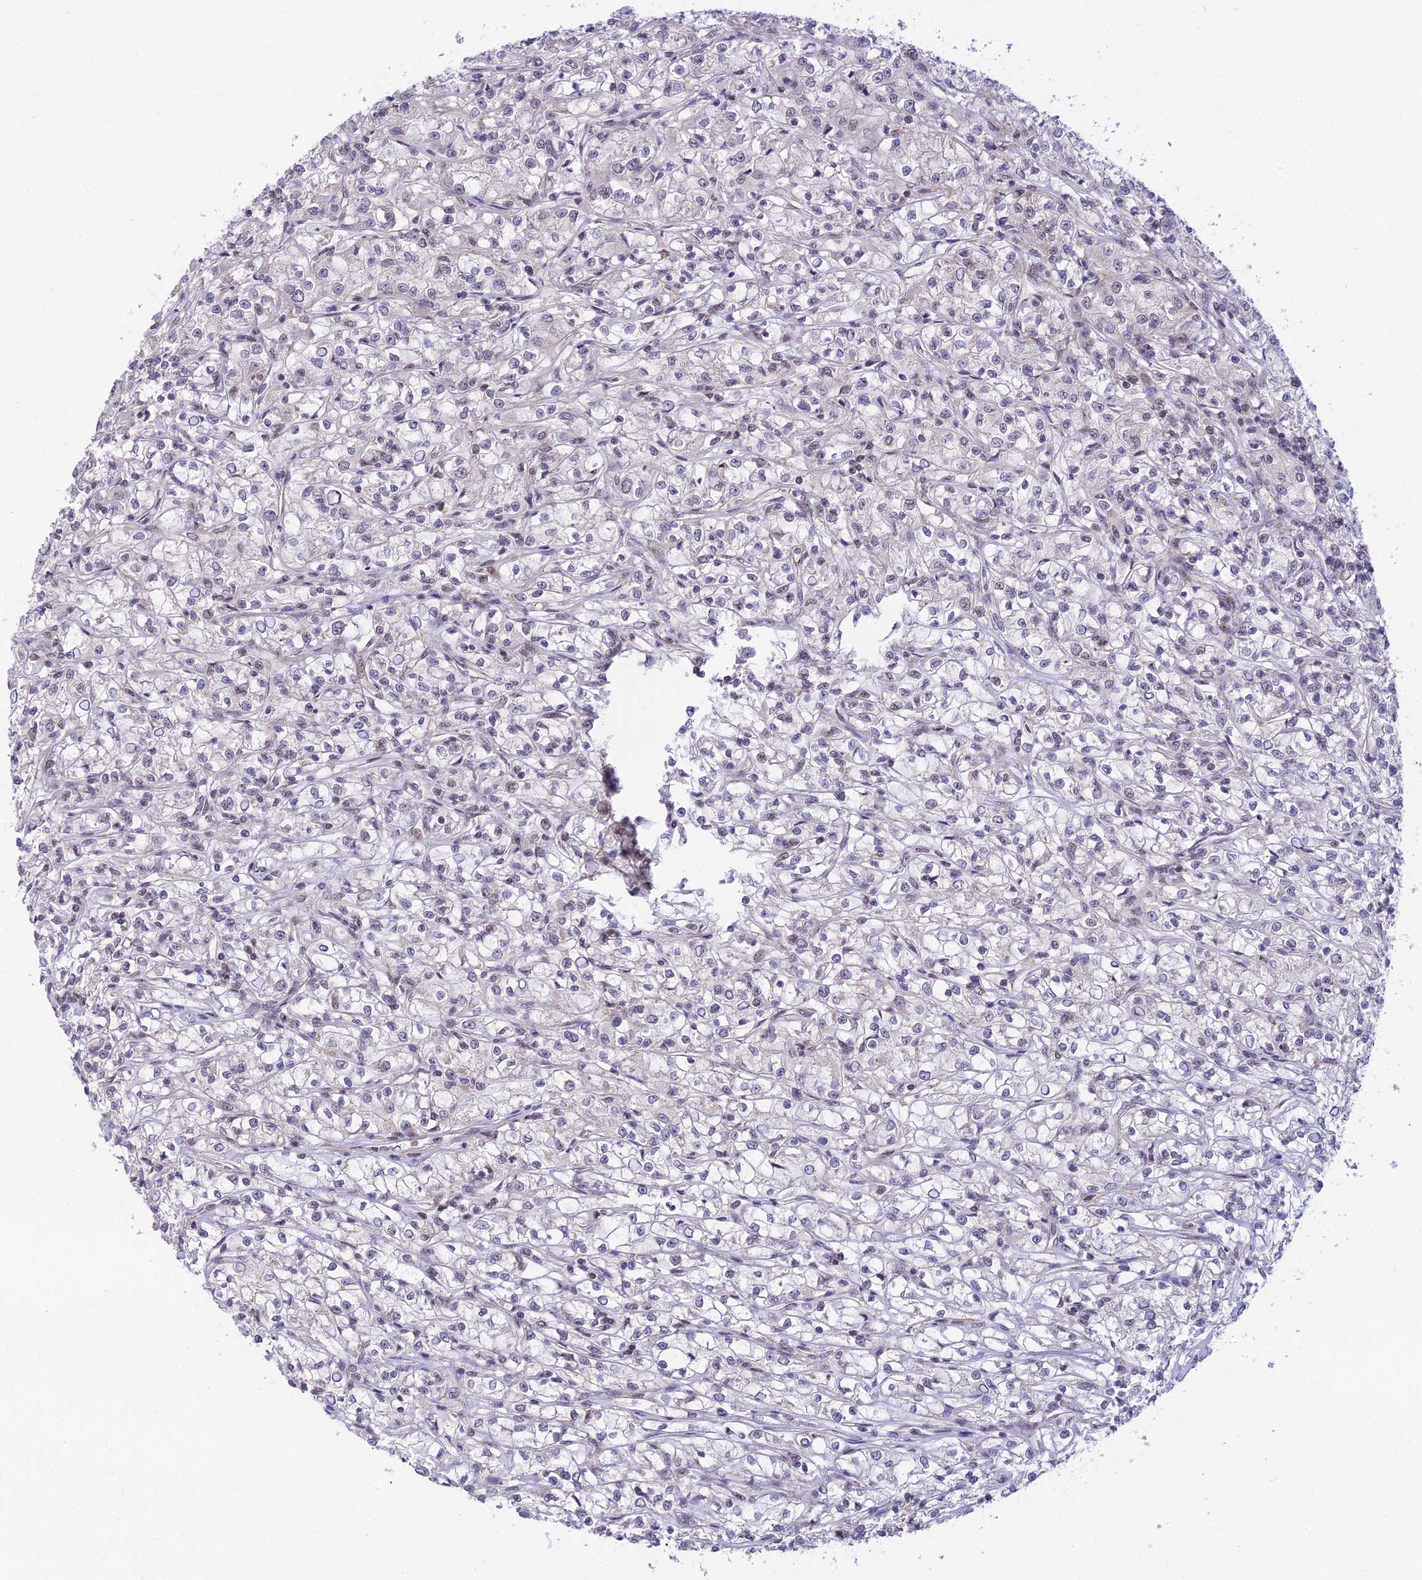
{"staining": {"intensity": "negative", "quantity": "none", "location": "none"}, "tissue": "renal cancer", "cell_type": "Tumor cells", "image_type": "cancer", "snomed": [{"axis": "morphology", "description": "Adenocarcinoma, NOS"}, {"axis": "topography", "description": "Kidney"}], "caption": "Tumor cells are negative for brown protein staining in renal cancer. The staining is performed using DAB (3,3'-diaminobenzidine) brown chromogen with nuclei counter-stained in using hematoxylin.", "gene": "MICOS13", "patient": {"sex": "female", "age": 59}}